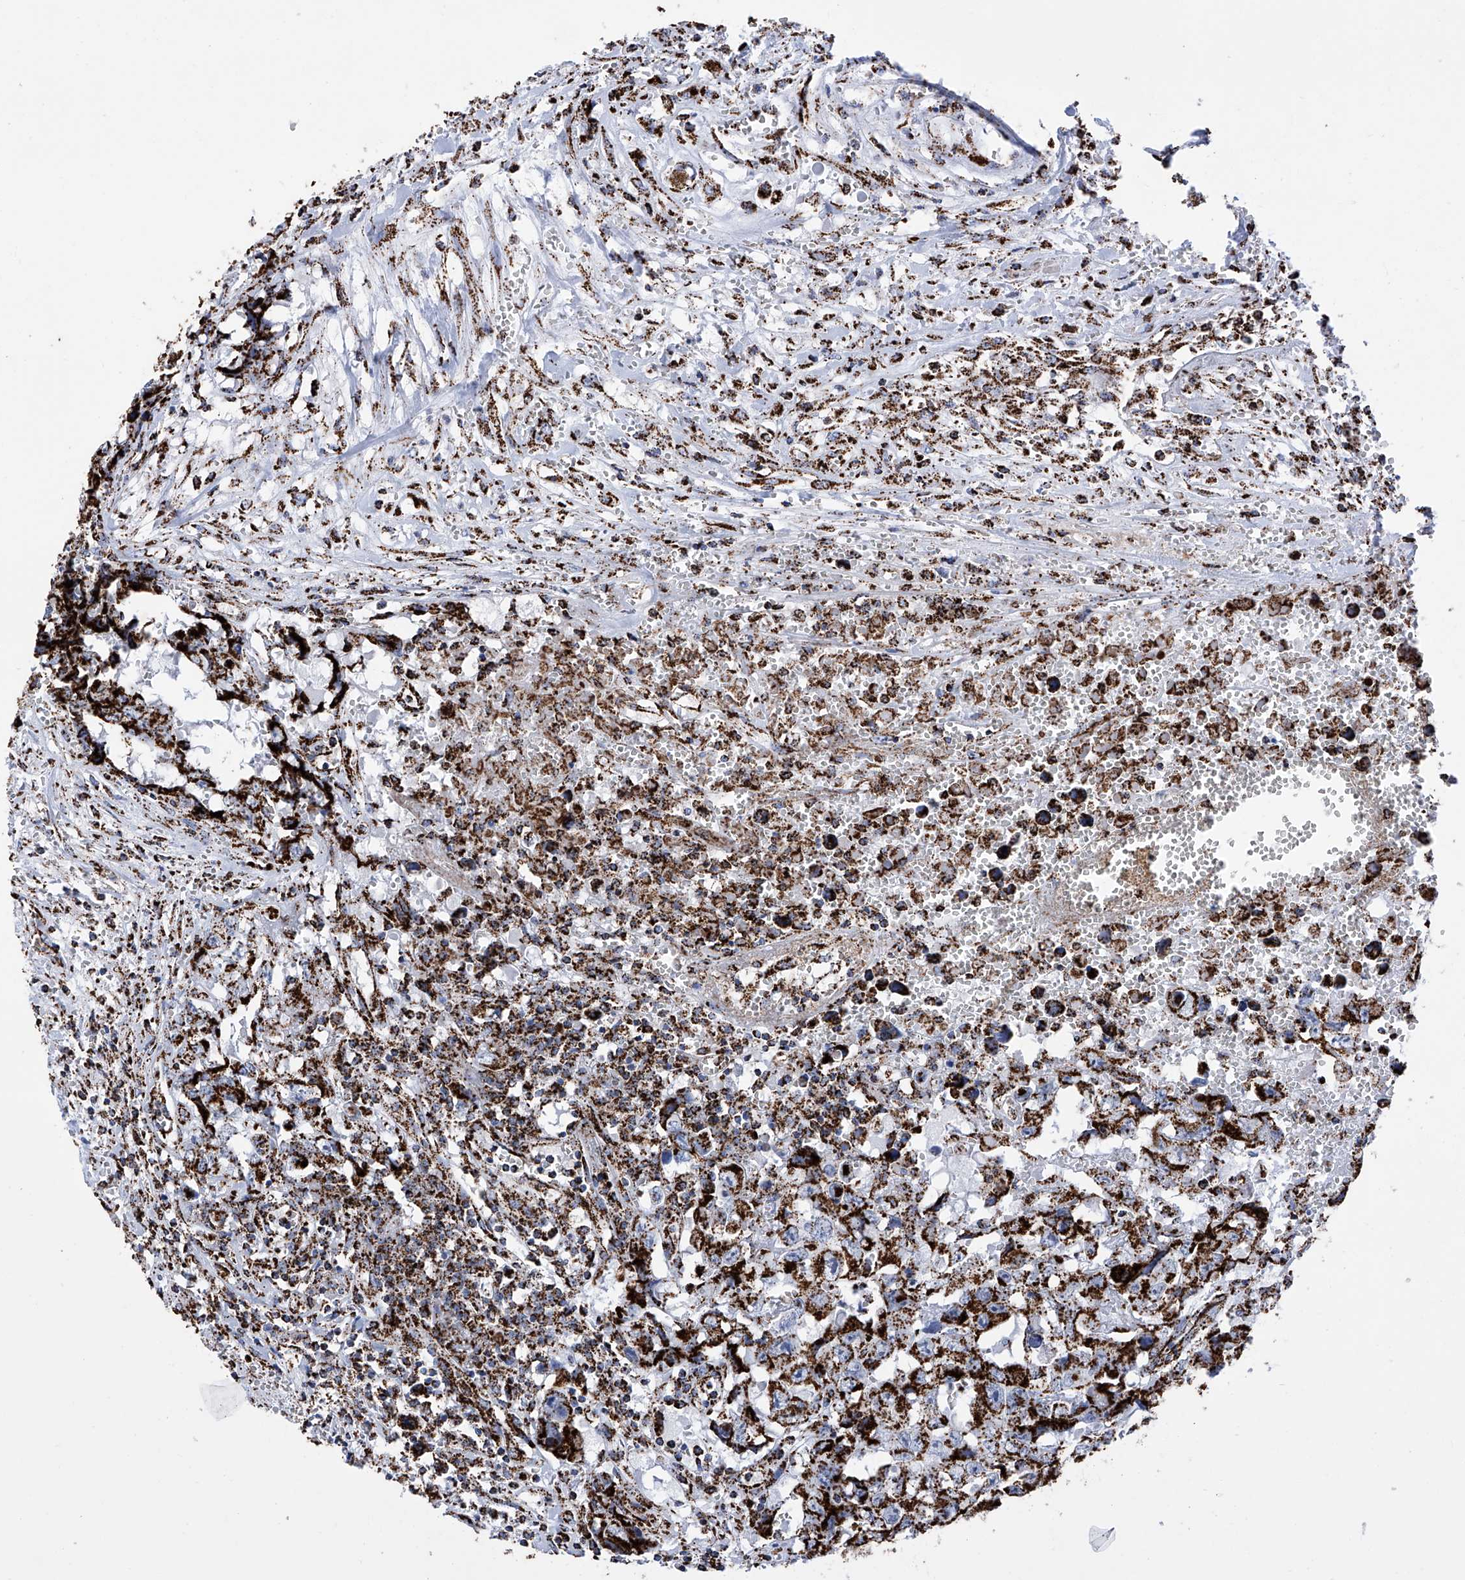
{"staining": {"intensity": "strong", "quantity": ">75%", "location": "cytoplasmic/membranous"}, "tissue": "testis cancer", "cell_type": "Tumor cells", "image_type": "cancer", "snomed": [{"axis": "morphology", "description": "Carcinoma, Embryonal, NOS"}, {"axis": "topography", "description": "Testis"}], "caption": "IHC of human testis cancer displays high levels of strong cytoplasmic/membranous positivity in about >75% of tumor cells.", "gene": "ATP5PF", "patient": {"sex": "male", "age": 31}}